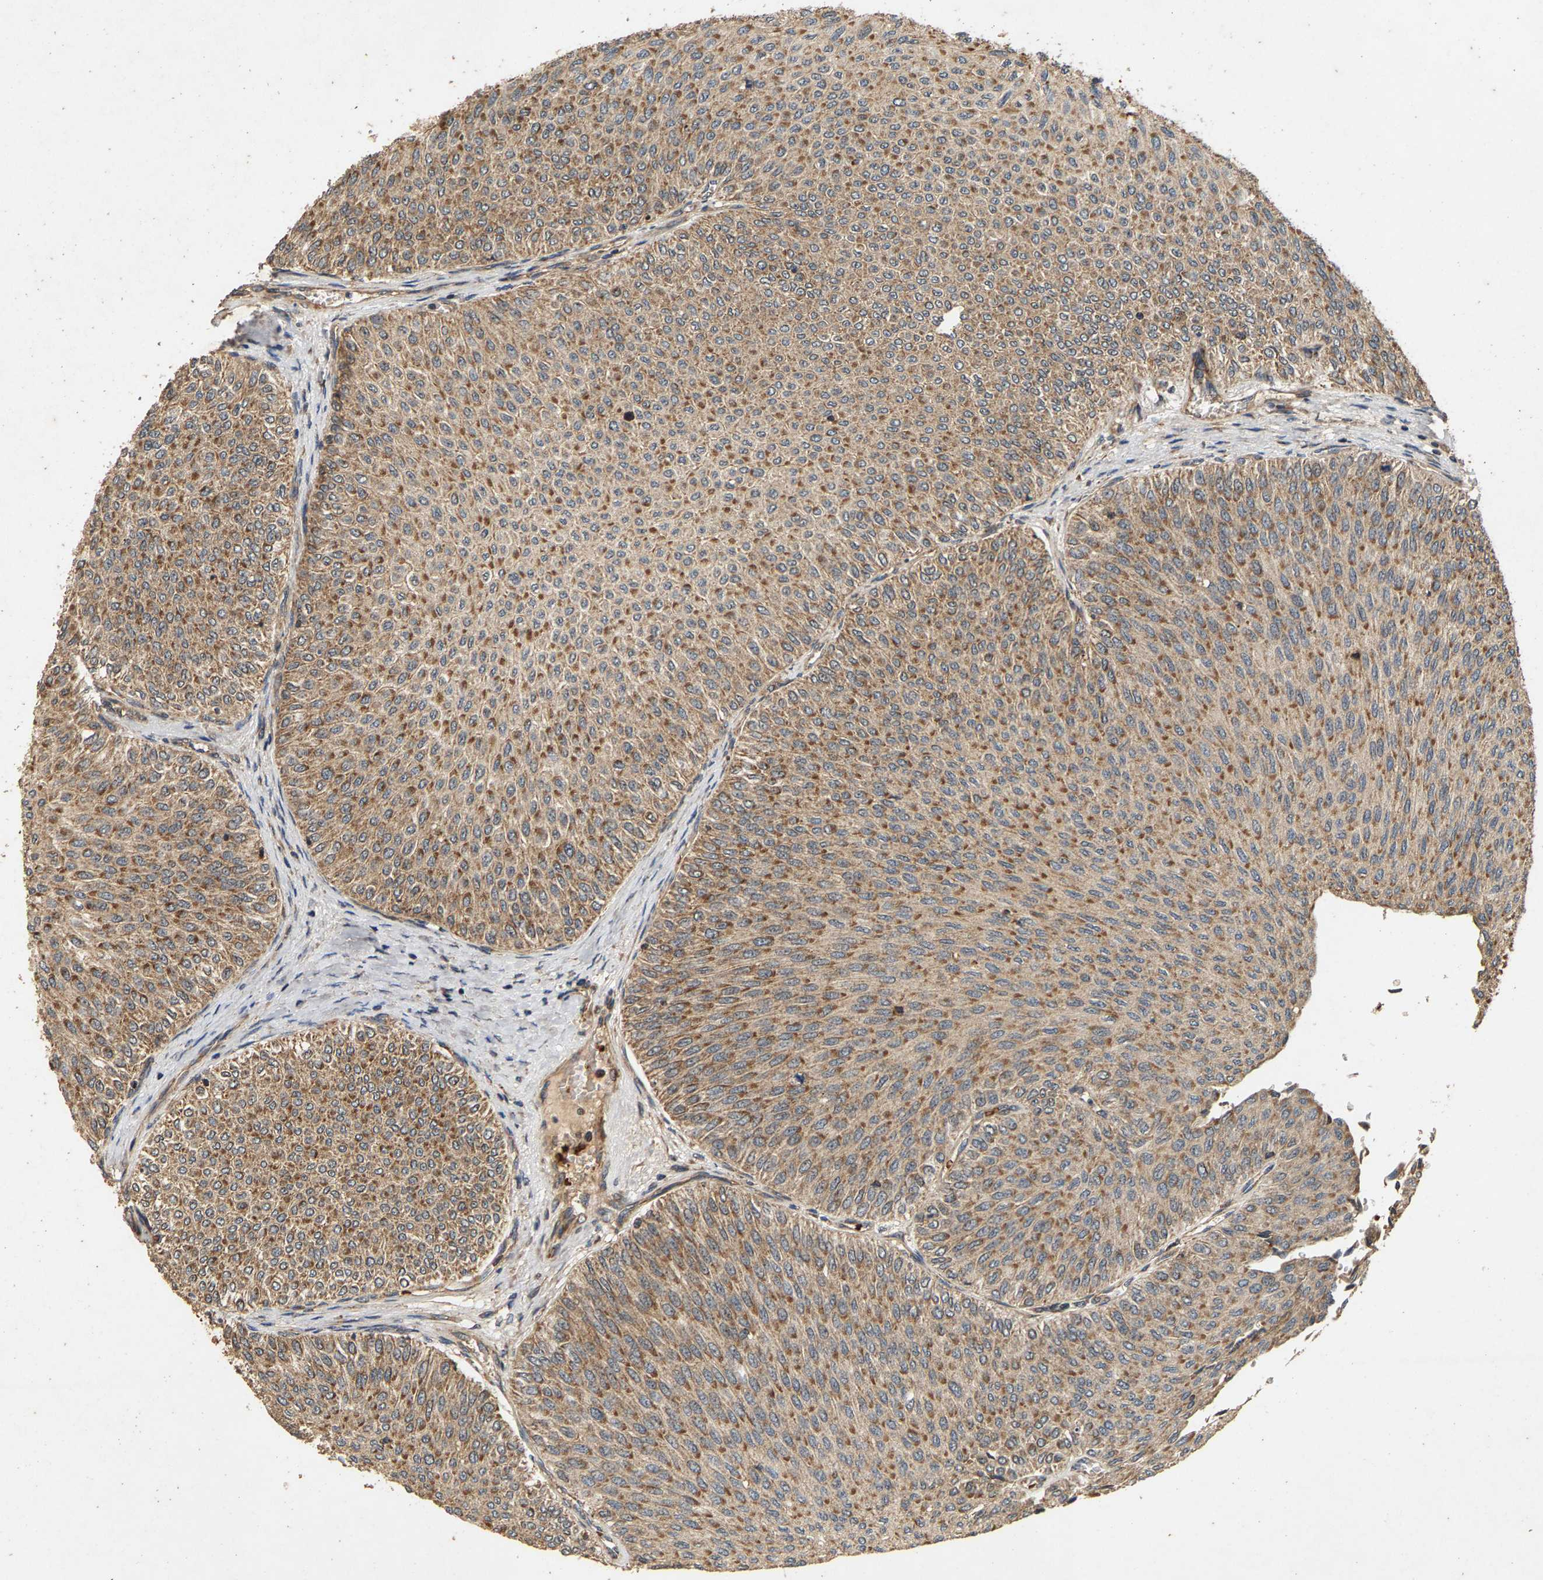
{"staining": {"intensity": "moderate", "quantity": ">75%", "location": "cytoplasmic/membranous"}, "tissue": "urothelial cancer", "cell_type": "Tumor cells", "image_type": "cancer", "snomed": [{"axis": "morphology", "description": "Urothelial carcinoma, Low grade"}, {"axis": "topography", "description": "Urinary bladder"}], "caption": "Approximately >75% of tumor cells in urothelial cancer reveal moderate cytoplasmic/membranous protein positivity as visualized by brown immunohistochemical staining.", "gene": "CIDEC", "patient": {"sex": "male", "age": 78}}